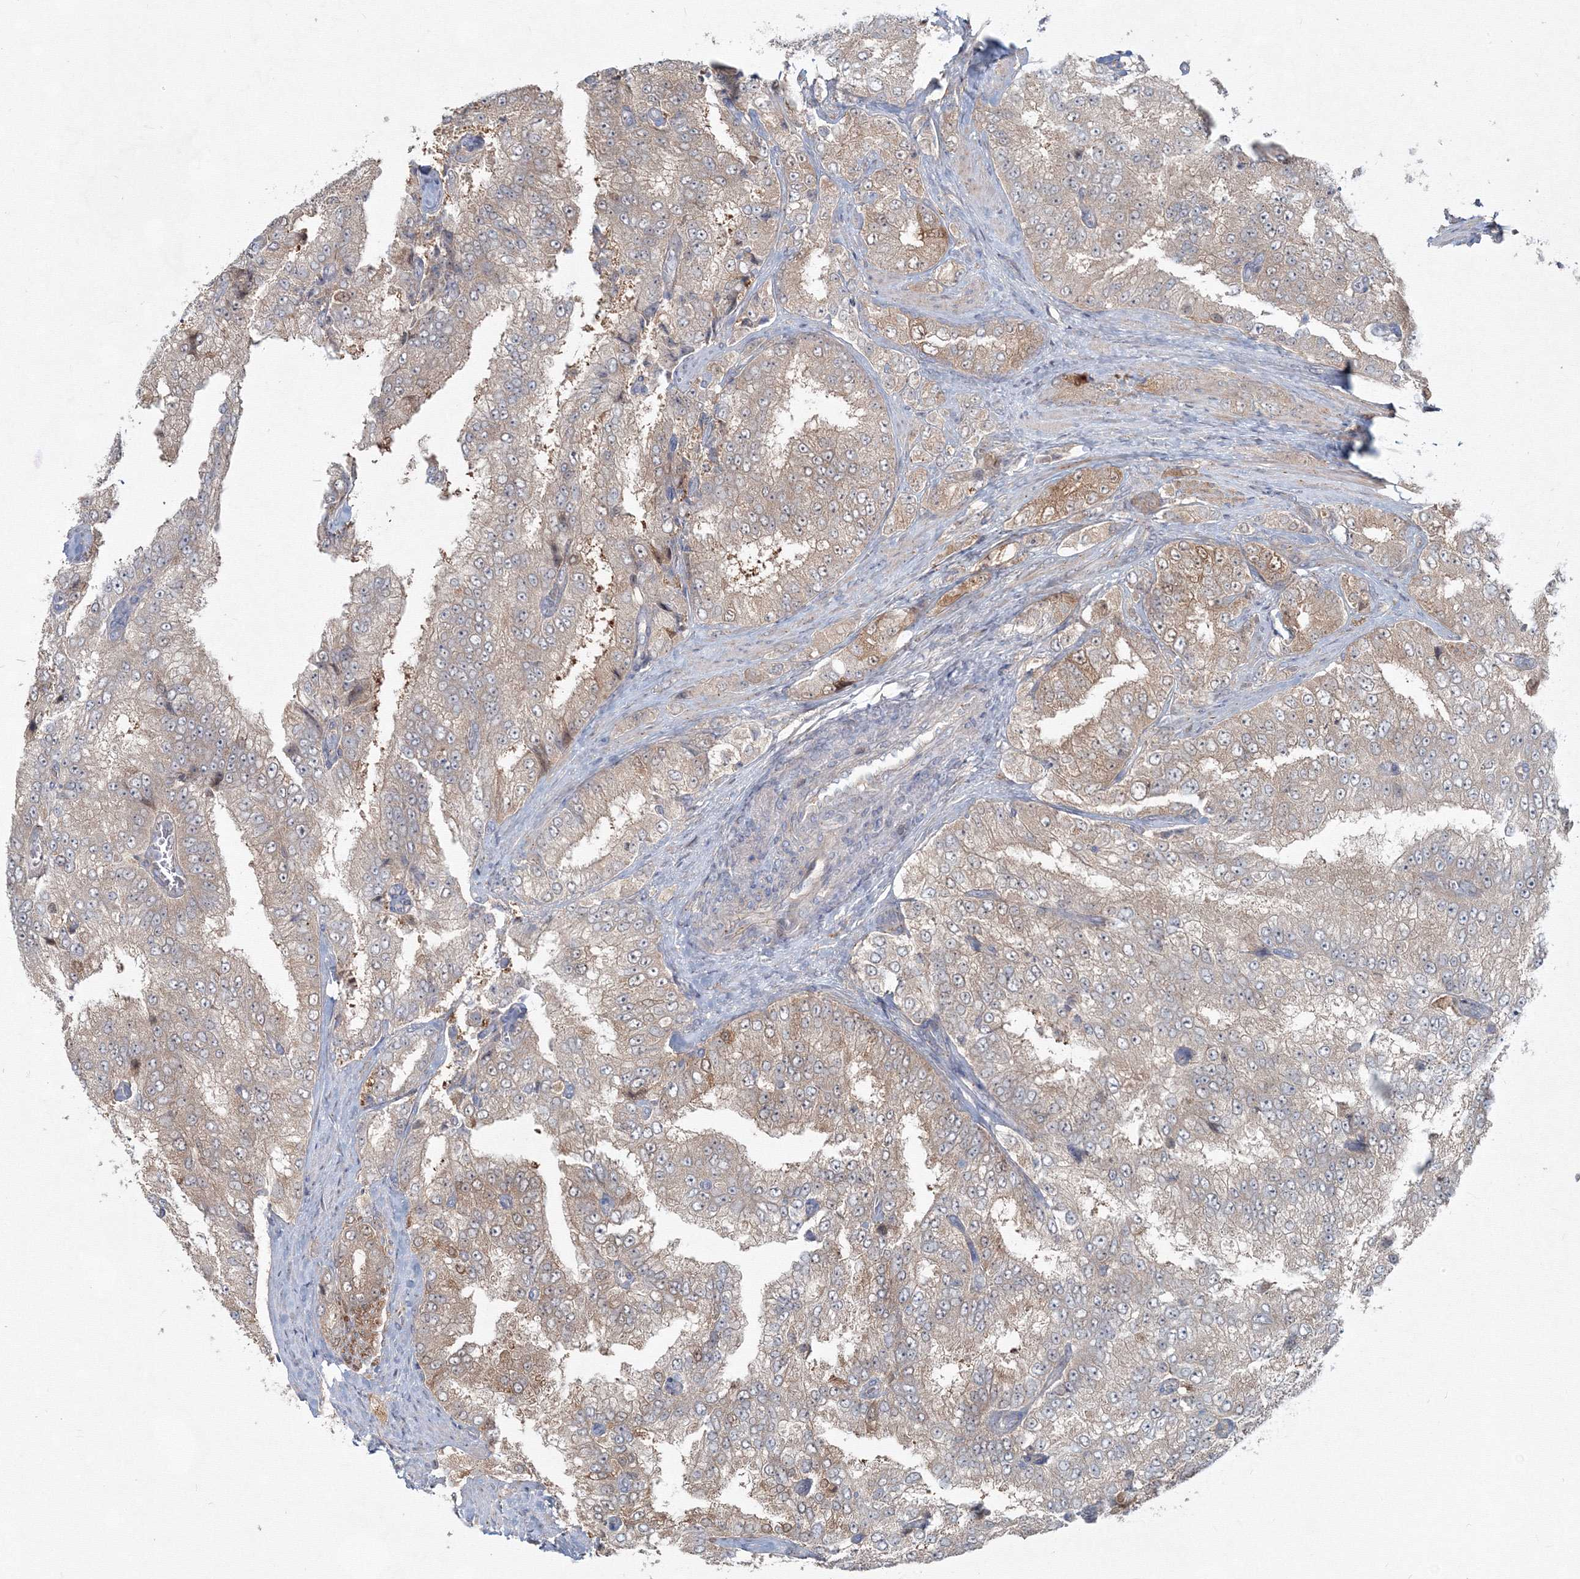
{"staining": {"intensity": "weak", "quantity": "<25%", "location": "cytoplasmic/membranous"}, "tissue": "prostate cancer", "cell_type": "Tumor cells", "image_type": "cancer", "snomed": [{"axis": "morphology", "description": "Adenocarcinoma, High grade"}, {"axis": "topography", "description": "Prostate"}], "caption": "High-grade adenocarcinoma (prostate) was stained to show a protein in brown. There is no significant positivity in tumor cells.", "gene": "MKRN2", "patient": {"sex": "male", "age": 58}}